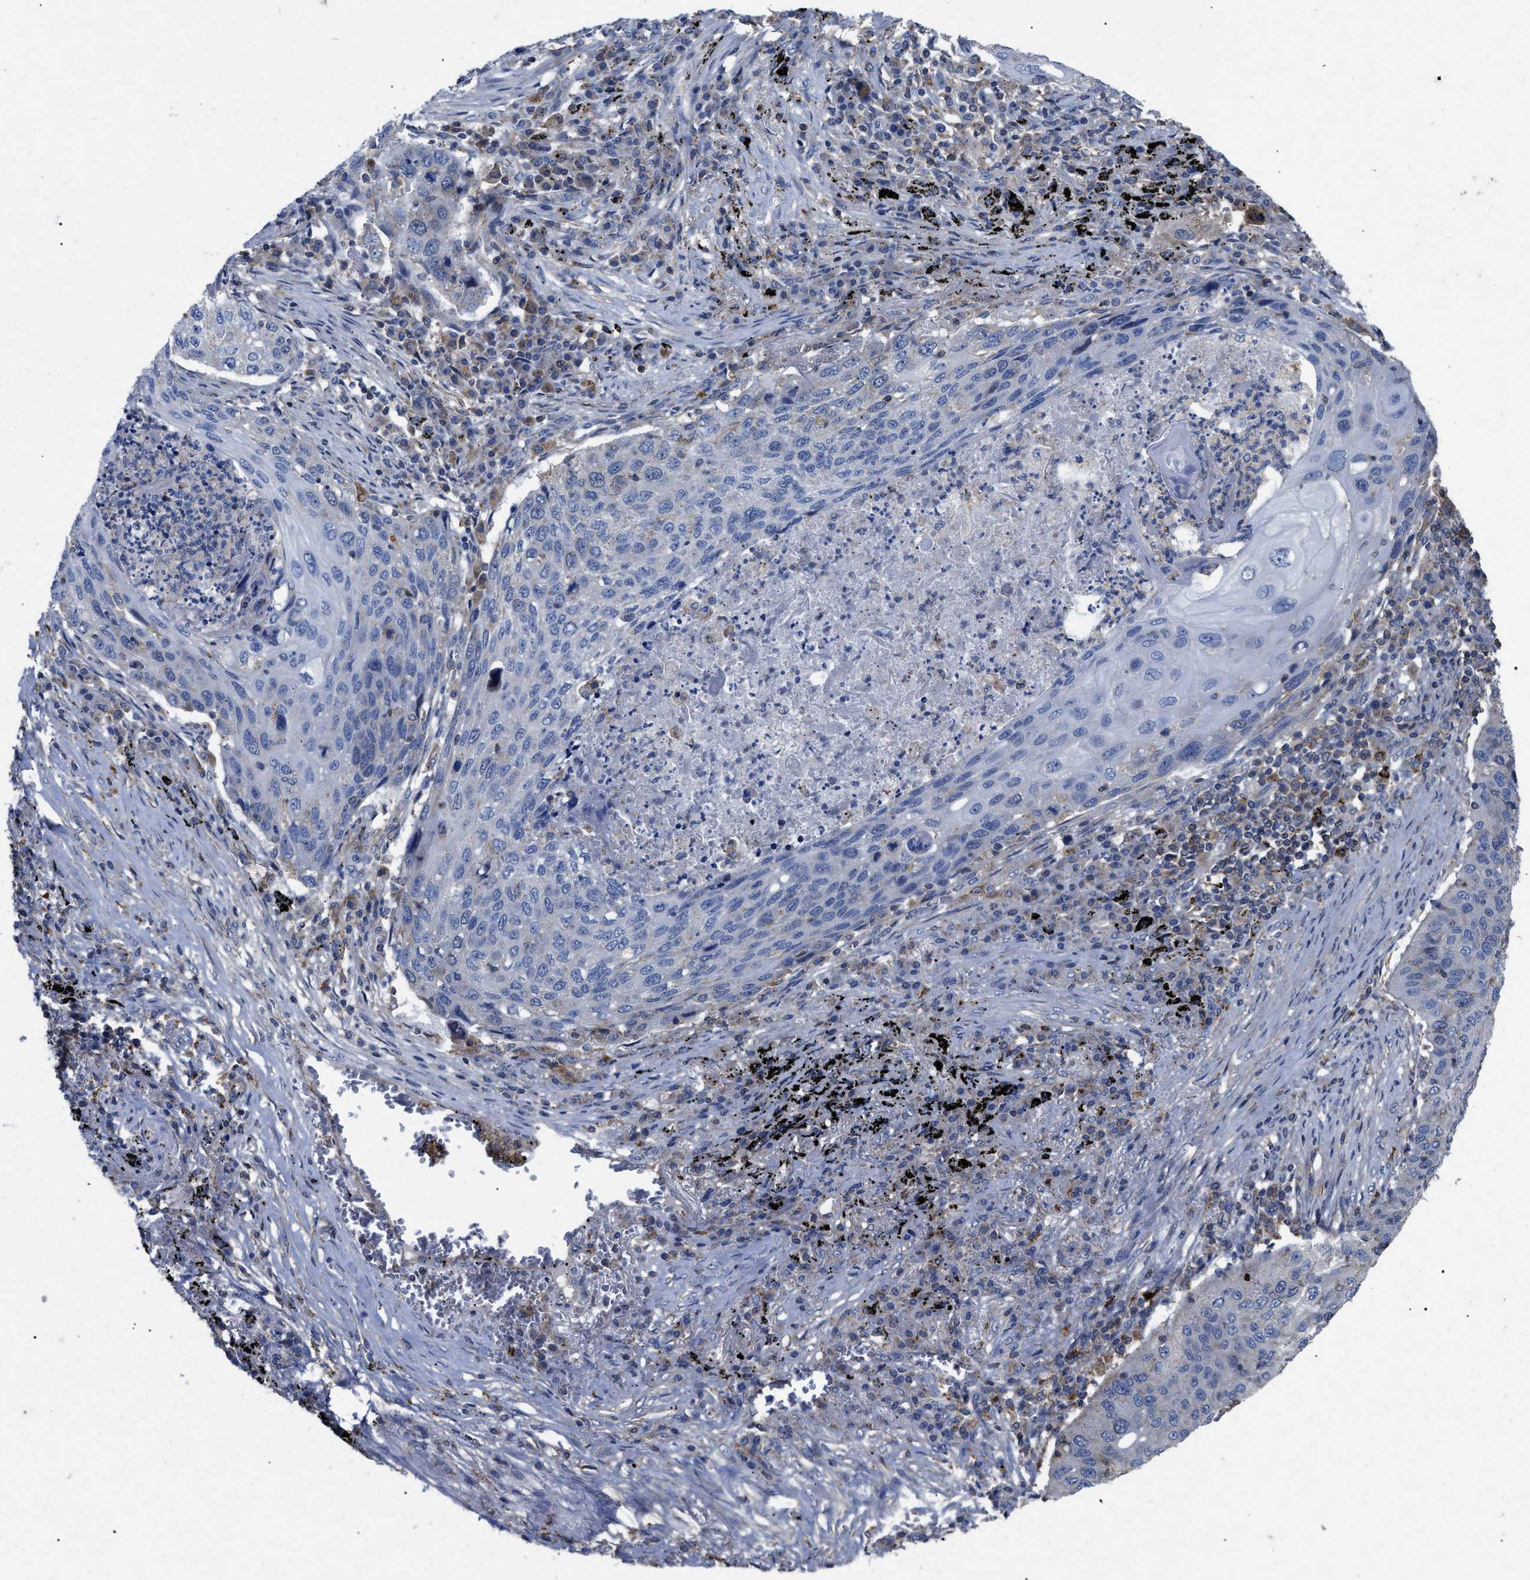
{"staining": {"intensity": "negative", "quantity": "none", "location": "none"}, "tissue": "lung cancer", "cell_type": "Tumor cells", "image_type": "cancer", "snomed": [{"axis": "morphology", "description": "Squamous cell carcinoma, NOS"}, {"axis": "topography", "description": "Lung"}], "caption": "The micrograph displays no significant expression in tumor cells of lung cancer (squamous cell carcinoma).", "gene": "FAM171A2", "patient": {"sex": "female", "age": 63}}